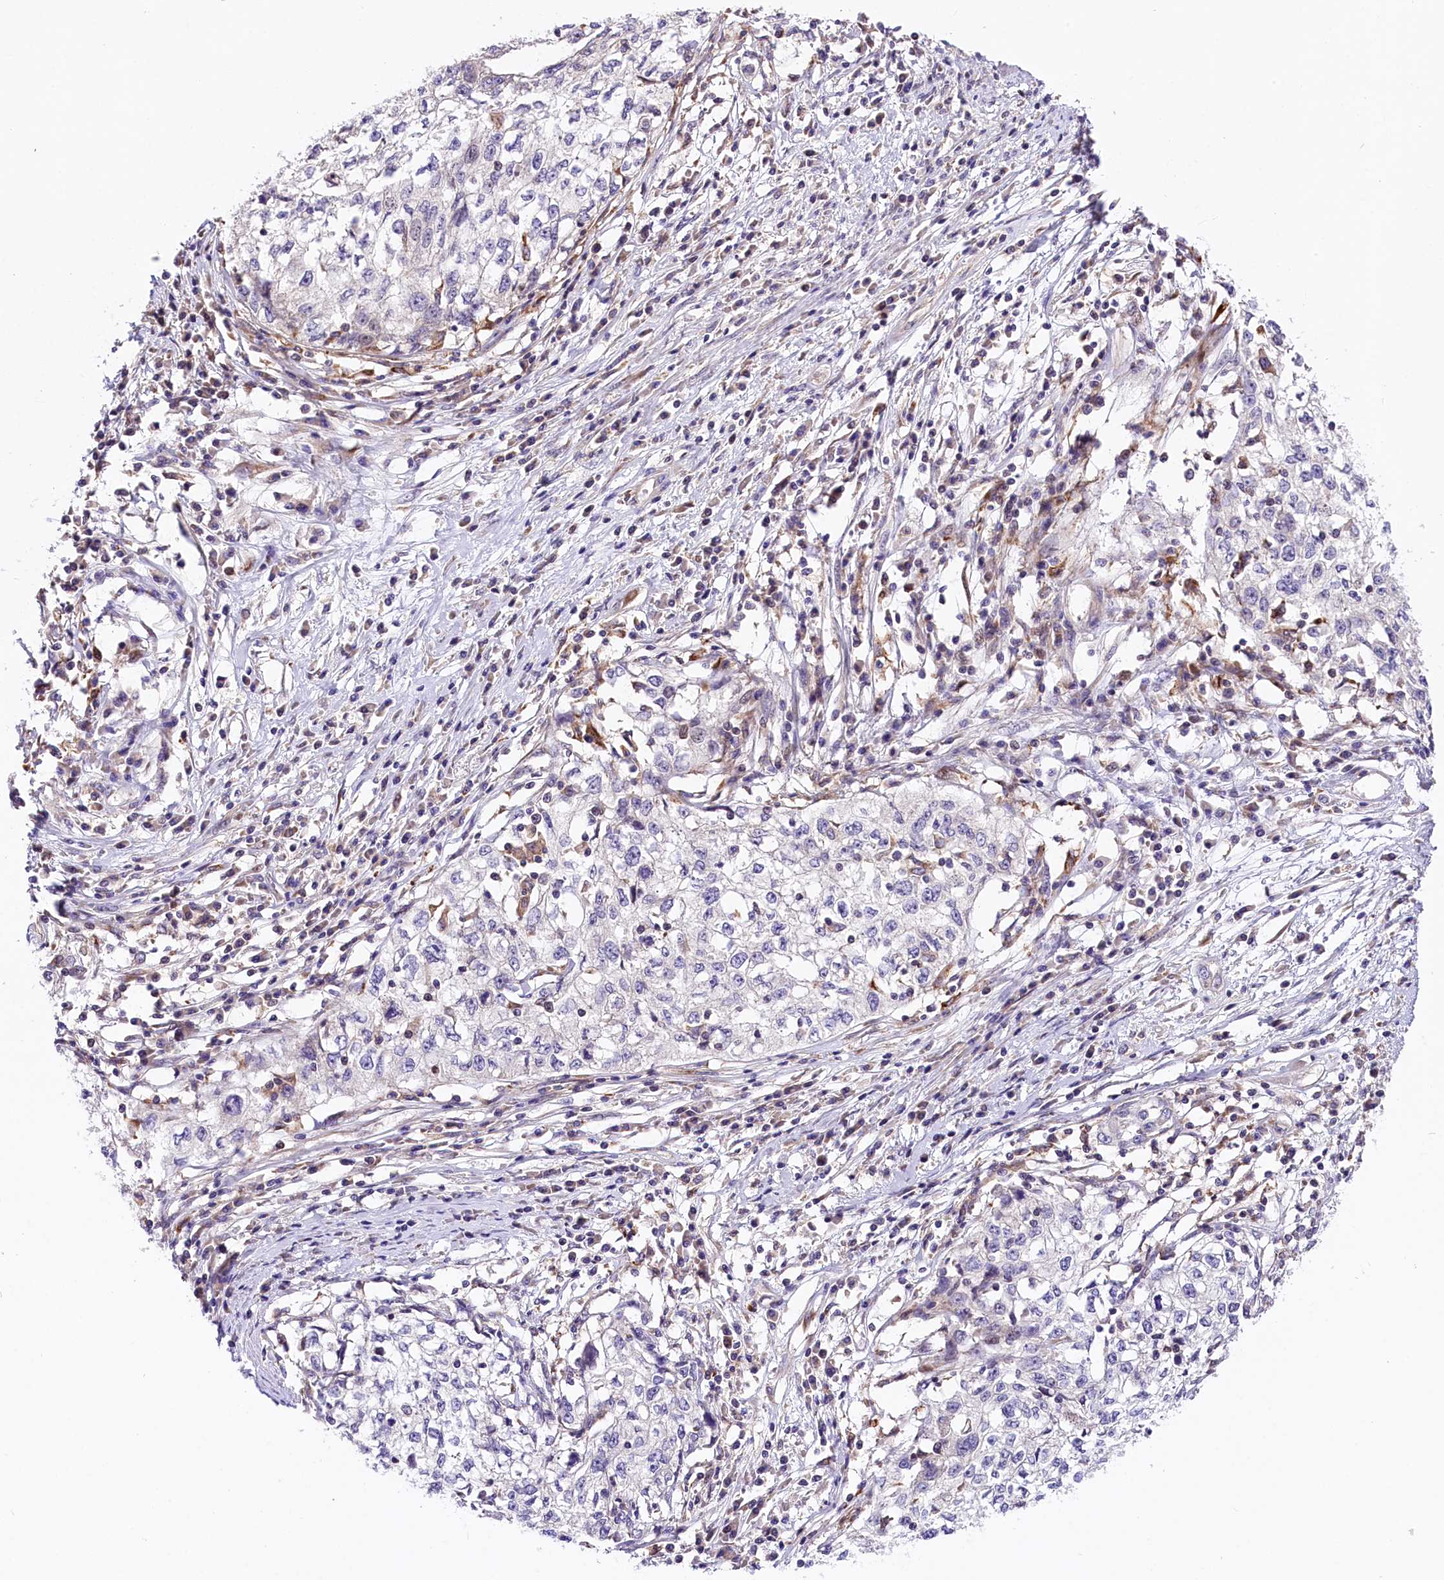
{"staining": {"intensity": "negative", "quantity": "none", "location": "none"}, "tissue": "cervical cancer", "cell_type": "Tumor cells", "image_type": "cancer", "snomed": [{"axis": "morphology", "description": "Squamous cell carcinoma, NOS"}, {"axis": "topography", "description": "Cervix"}], "caption": "High power microscopy histopathology image of an immunohistochemistry histopathology image of cervical squamous cell carcinoma, revealing no significant expression in tumor cells. (Brightfield microscopy of DAB (3,3'-diaminobenzidine) immunohistochemistry (IHC) at high magnification).", "gene": "ARMC6", "patient": {"sex": "female", "age": 57}}